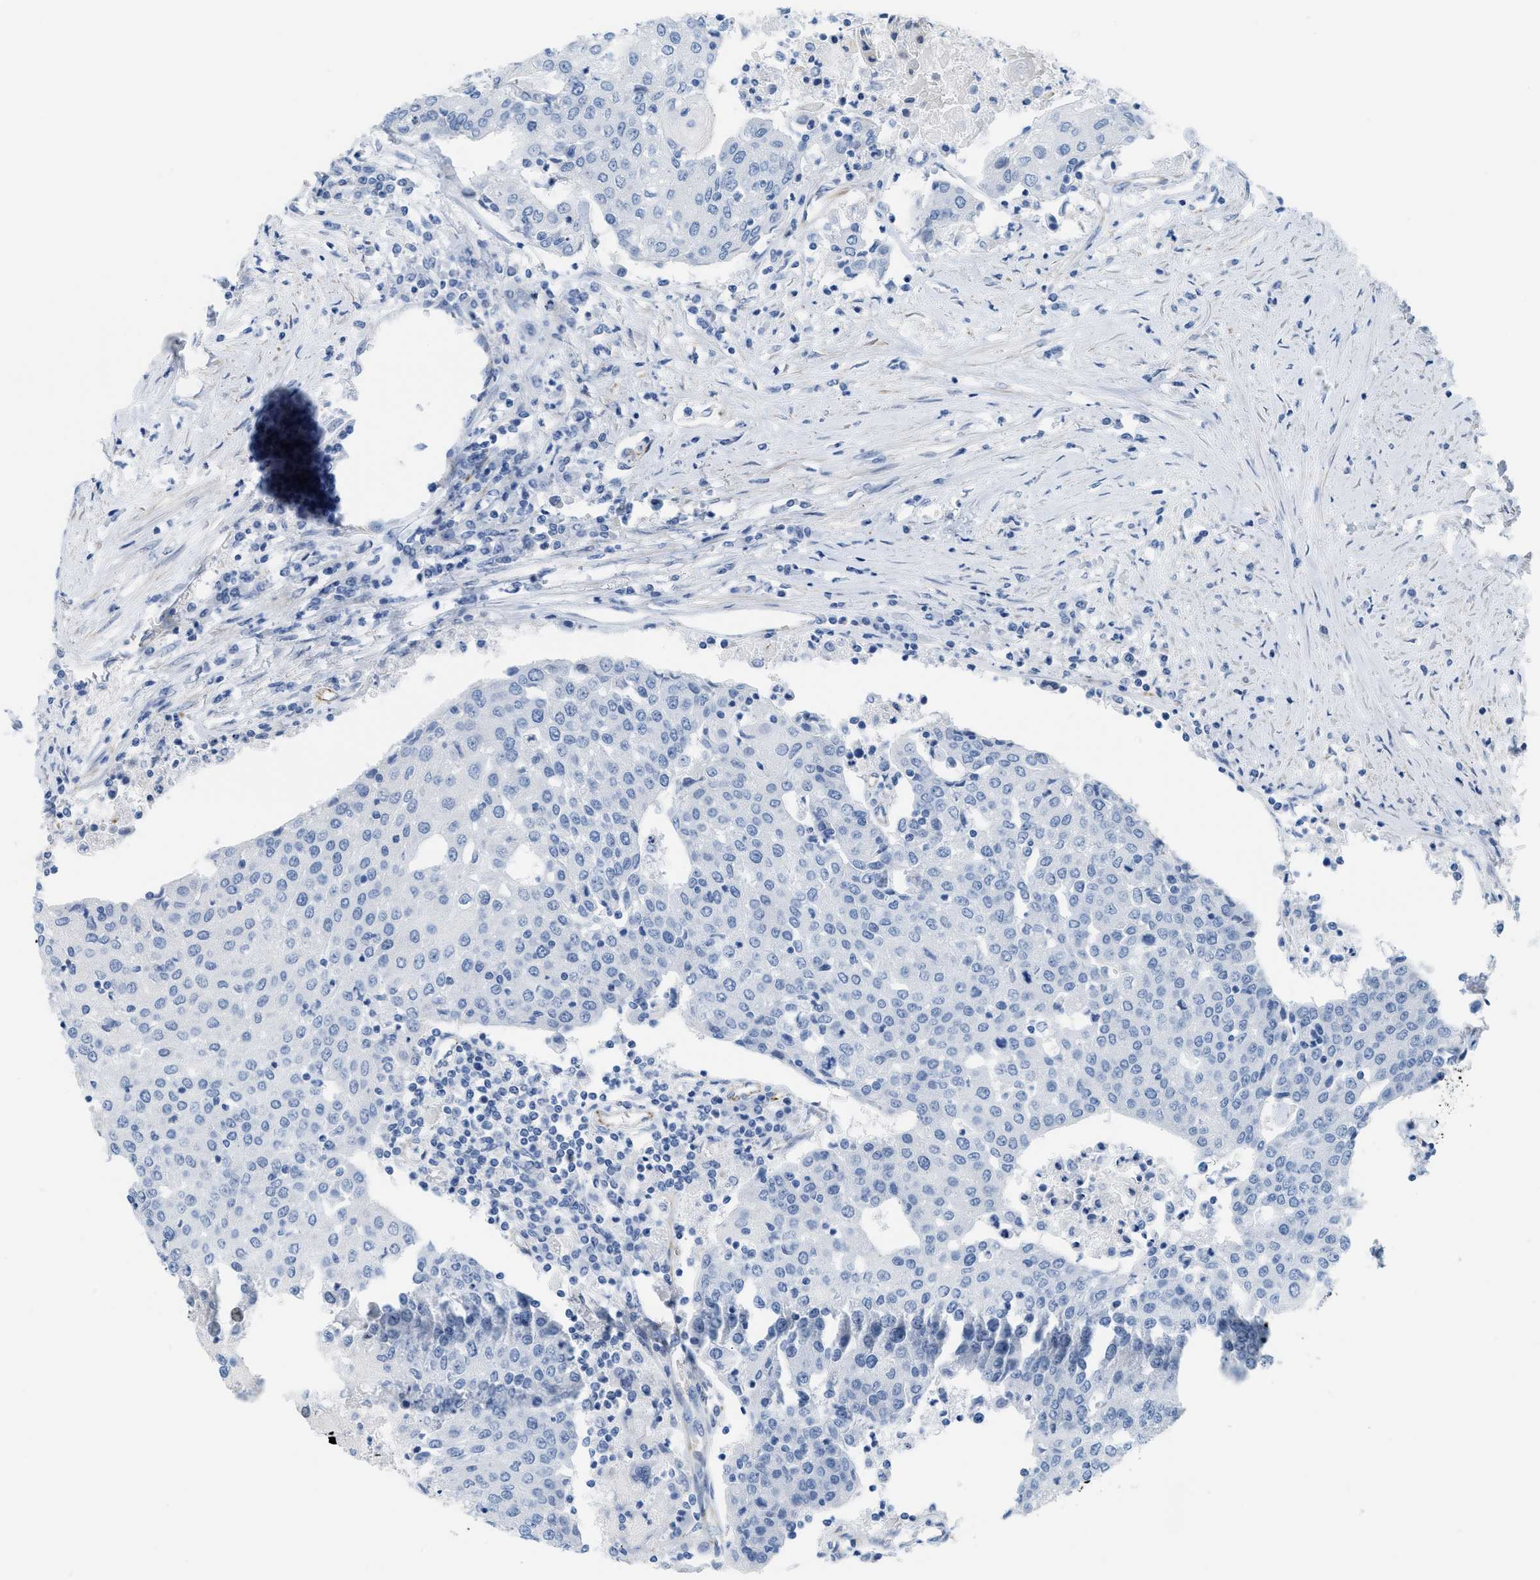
{"staining": {"intensity": "negative", "quantity": "none", "location": "none"}, "tissue": "urothelial cancer", "cell_type": "Tumor cells", "image_type": "cancer", "snomed": [{"axis": "morphology", "description": "Urothelial carcinoma, High grade"}, {"axis": "topography", "description": "Urinary bladder"}], "caption": "IHC photomicrograph of neoplastic tissue: human urothelial cancer stained with DAB (3,3'-diaminobenzidine) exhibits no significant protein positivity in tumor cells.", "gene": "SLC12A1", "patient": {"sex": "female", "age": 85}}